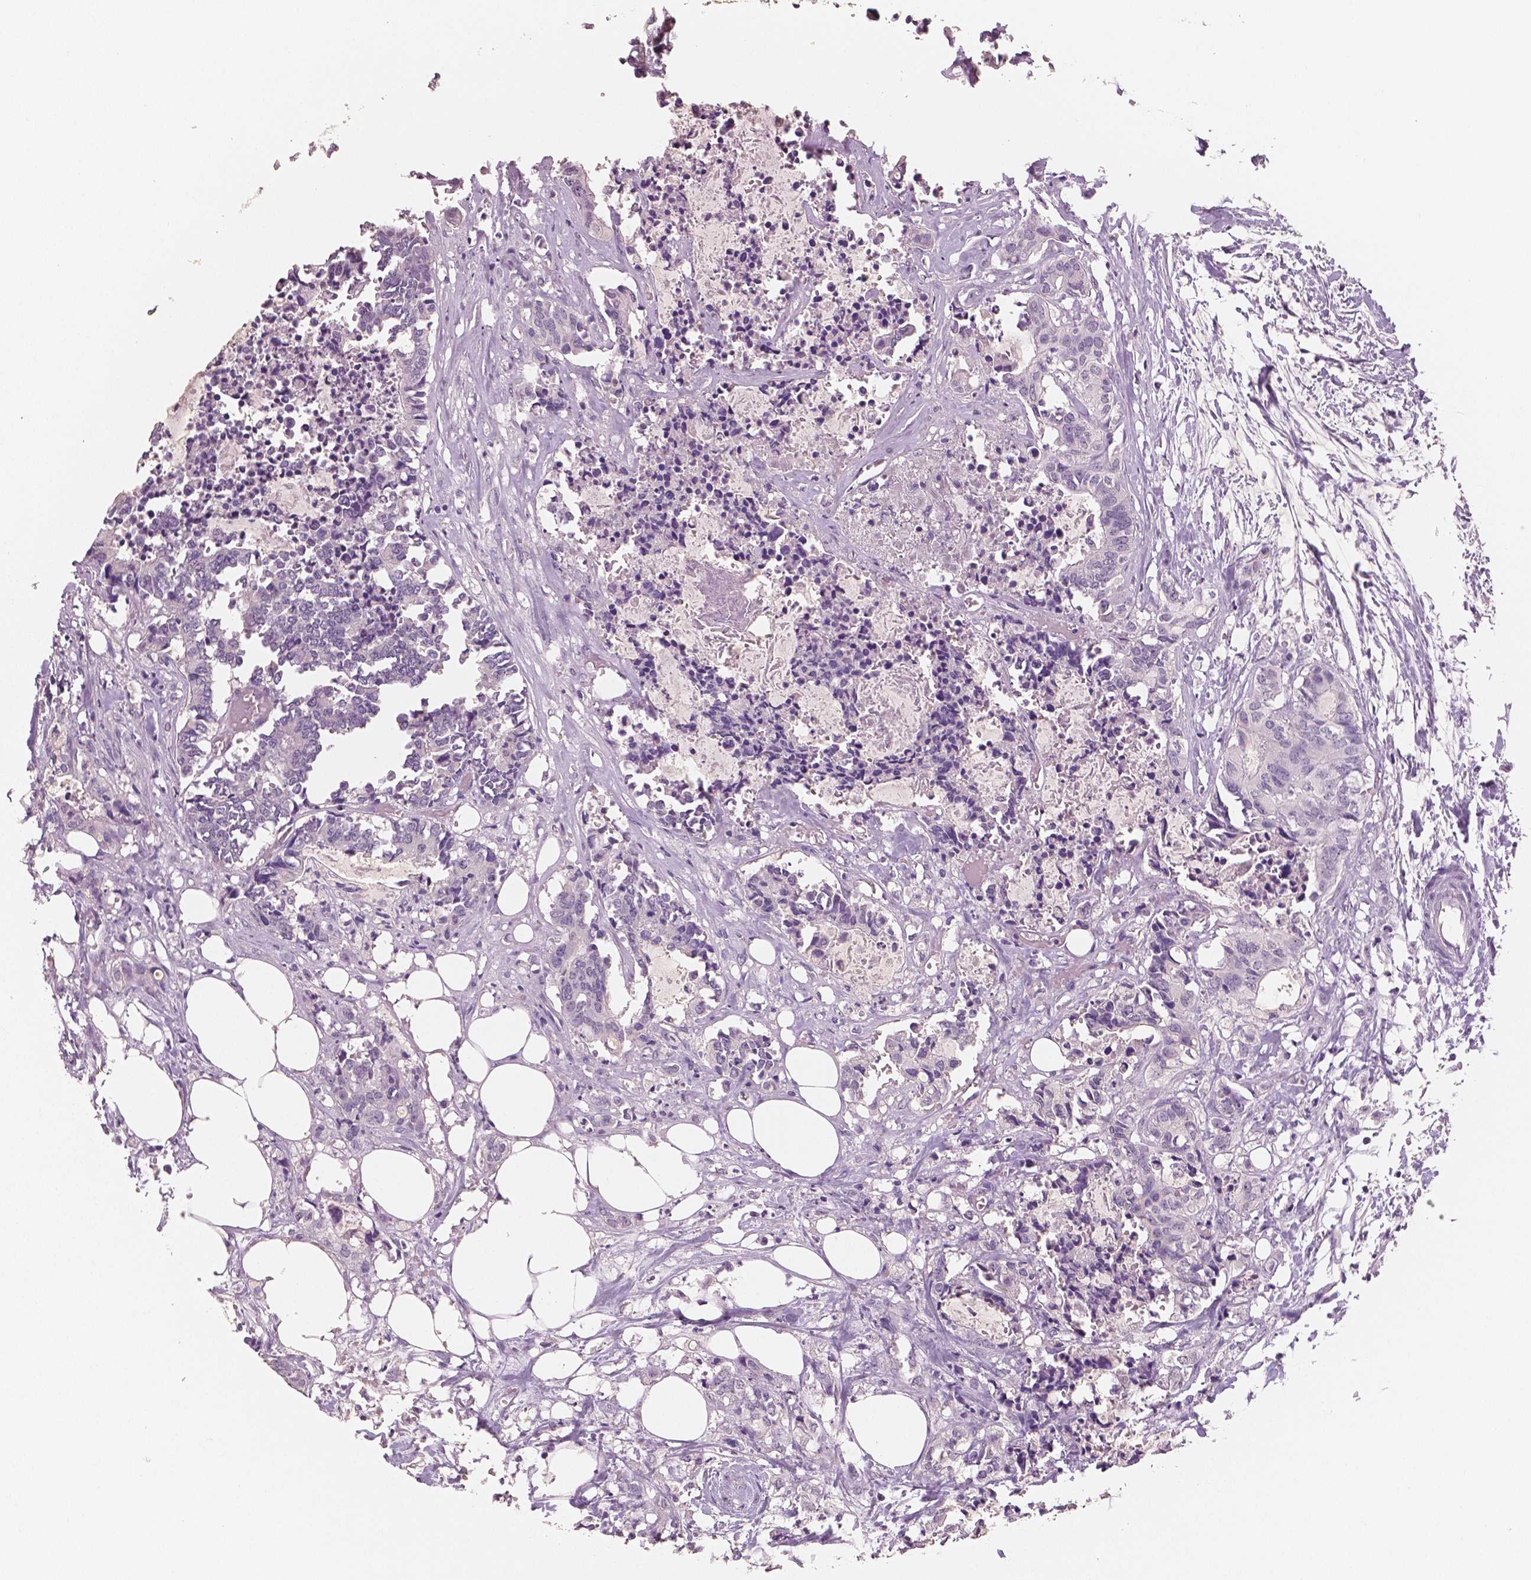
{"staining": {"intensity": "negative", "quantity": "none", "location": "none"}, "tissue": "colorectal cancer", "cell_type": "Tumor cells", "image_type": "cancer", "snomed": [{"axis": "morphology", "description": "Adenocarcinoma, NOS"}, {"axis": "topography", "description": "Colon"}, {"axis": "topography", "description": "Rectum"}], "caption": "An immunohistochemistry (IHC) photomicrograph of adenocarcinoma (colorectal) is shown. There is no staining in tumor cells of adenocarcinoma (colorectal). (DAB (3,3'-diaminobenzidine) immunohistochemistry (IHC), high magnification).", "gene": "NECAB2", "patient": {"sex": "male", "age": 57}}